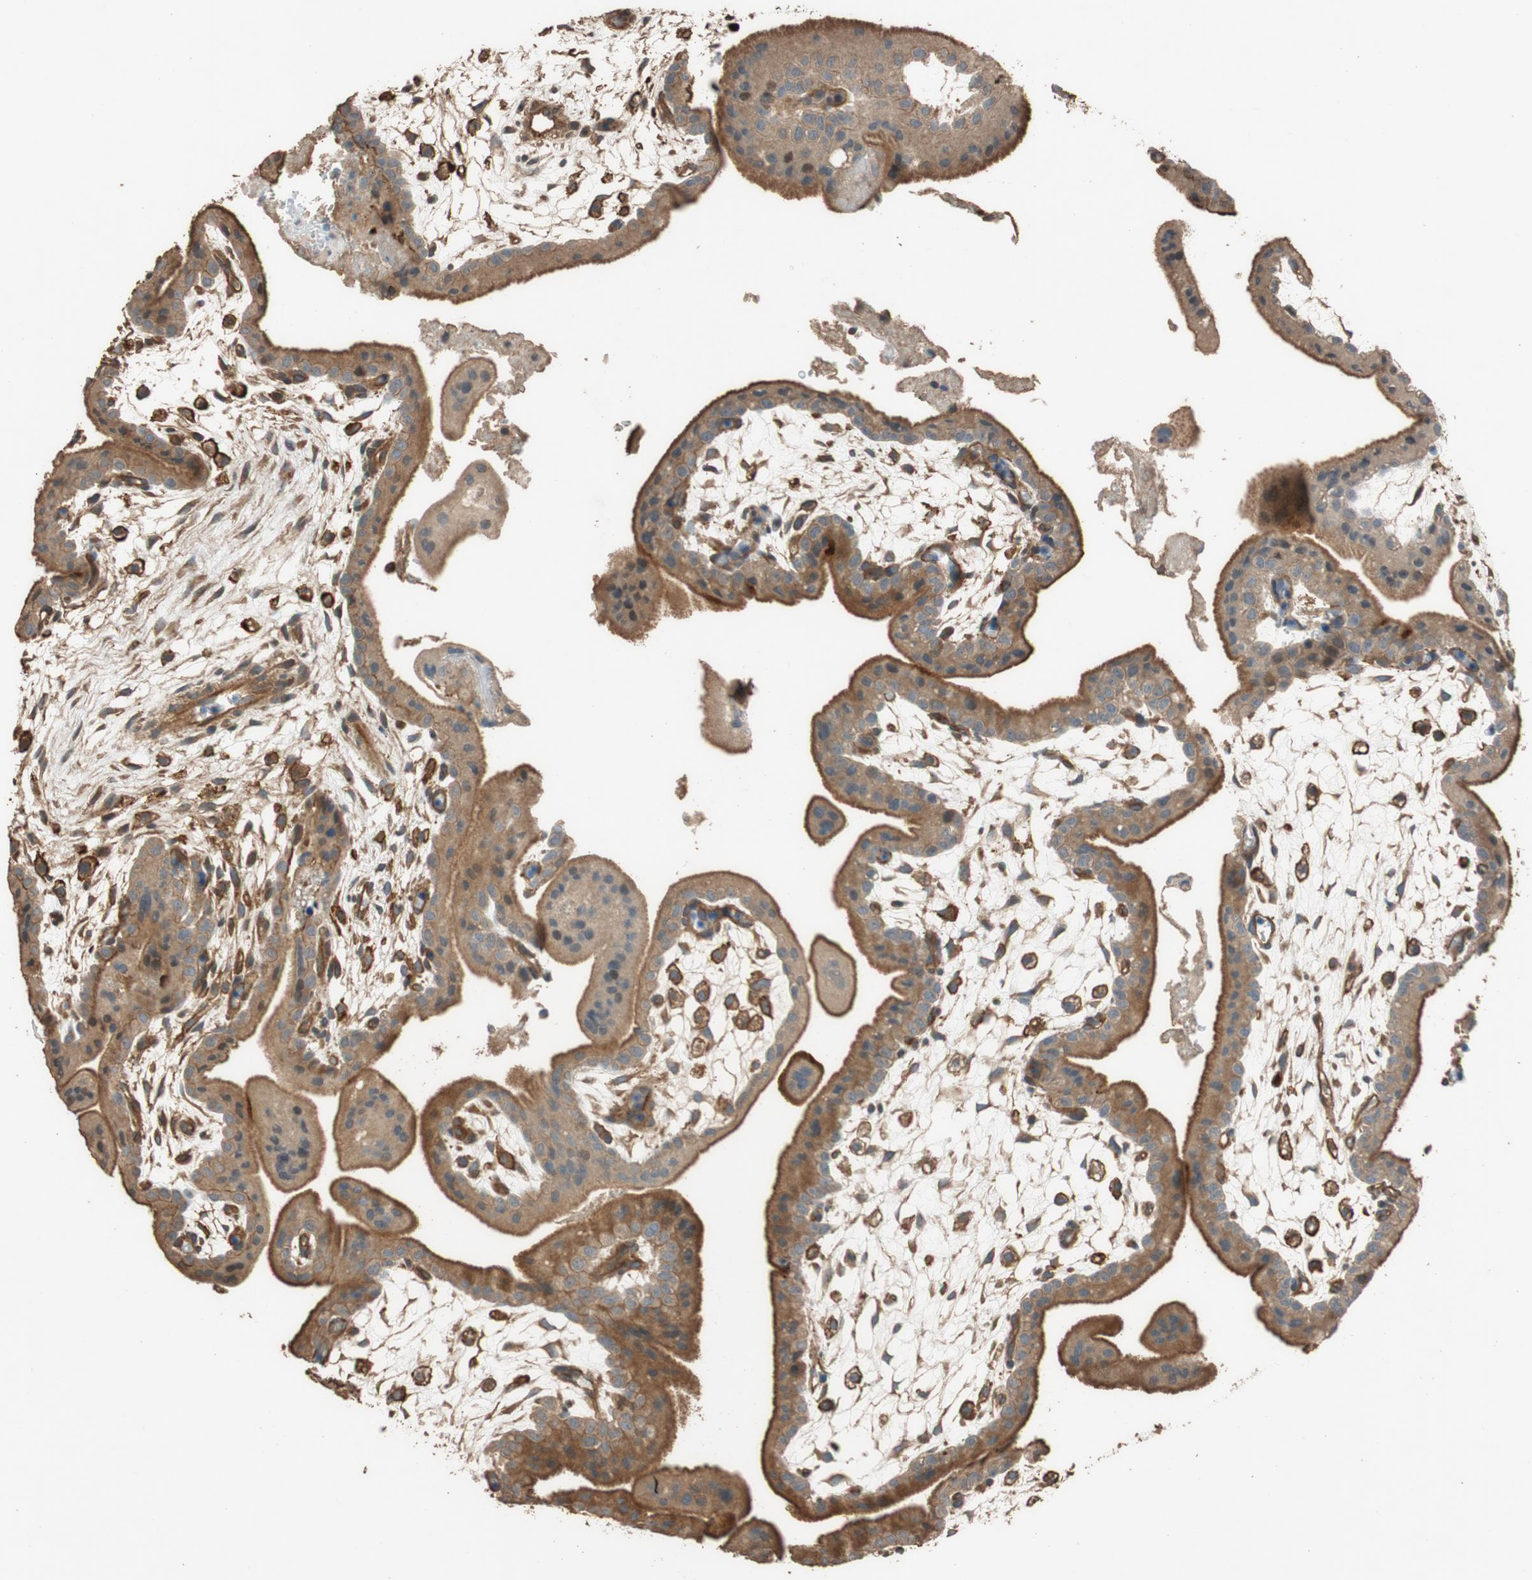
{"staining": {"intensity": "weak", "quantity": ">75%", "location": "cytoplasmic/membranous"}, "tissue": "placenta", "cell_type": "Decidual cells", "image_type": "normal", "snomed": [{"axis": "morphology", "description": "Normal tissue, NOS"}, {"axis": "topography", "description": "Placenta"}], "caption": "This micrograph demonstrates unremarkable placenta stained with immunohistochemistry (IHC) to label a protein in brown. The cytoplasmic/membranous of decidual cells show weak positivity for the protein. Nuclei are counter-stained blue.", "gene": "MST1R", "patient": {"sex": "female", "age": 35}}